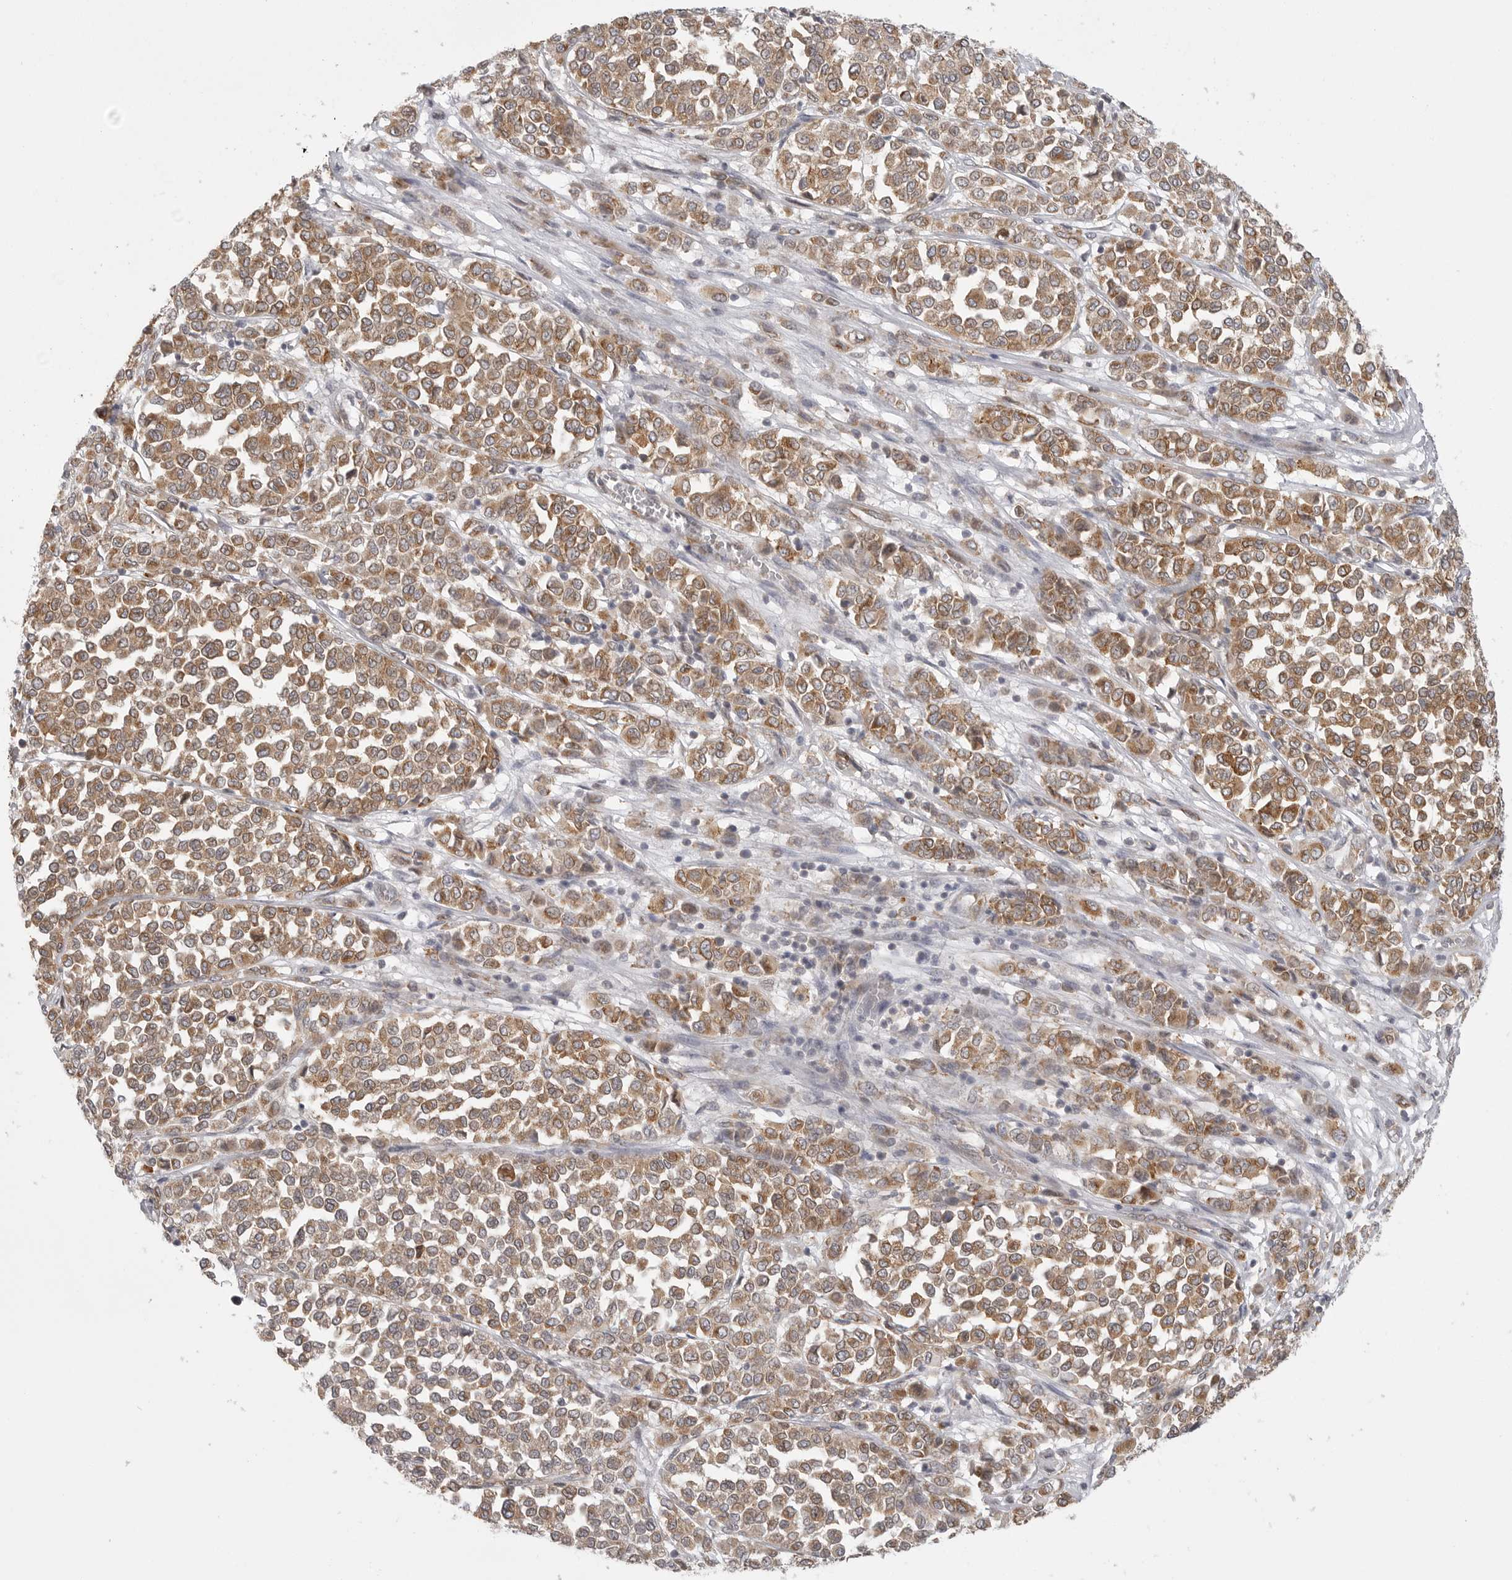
{"staining": {"intensity": "moderate", "quantity": ">75%", "location": "cytoplasmic/membranous"}, "tissue": "melanoma", "cell_type": "Tumor cells", "image_type": "cancer", "snomed": [{"axis": "morphology", "description": "Malignant melanoma, Metastatic site"}, {"axis": "topography", "description": "Pancreas"}], "caption": "DAB (3,3'-diaminobenzidine) immunohistochemical staining of melanoma exhibits moderate cytoplasmic/membranous protein expression in approximately >75% of tumor cells.", "gene": "CERS2", "patient": {"sex": "female", "age": 30}}